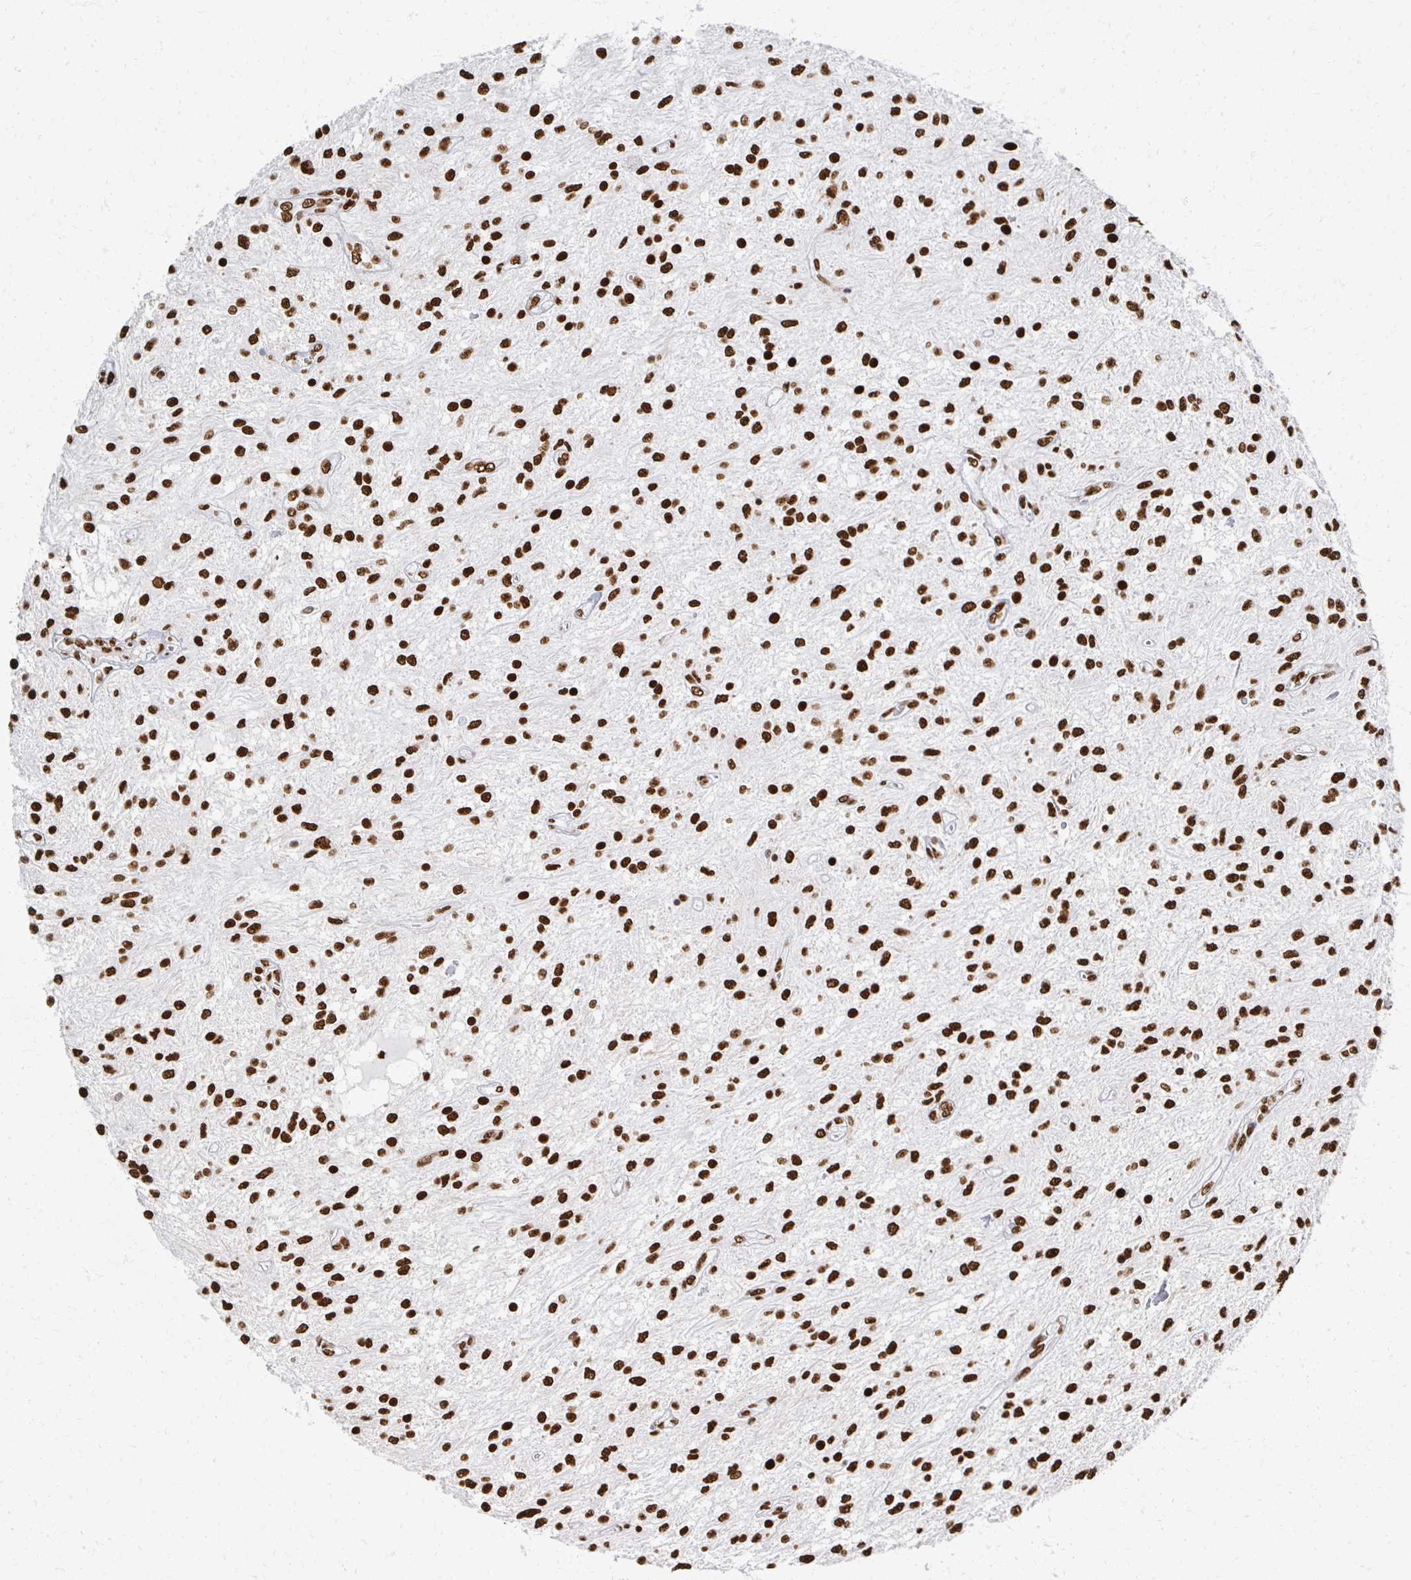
{"staining": {"intensity": "strong", "quantity": ">75%", "location": "nuclear"}, "tissue": "glioma", "cell_type": "Tumor cells", "image_type": "cancer", "snomed": [{"axis": "morphology", "description": "Glioma, malignant, Low grade"}, {"axis": "topography", "description": "Cerebellum"}], "caption": "Tumor cells exhibit high levels of strong nuclear staining in about >75% of cells in low-grade glioma (malignant). The staining was performed using DAB, with brown indicating positive protein expression. Nuclei are stained blue with hematoxylin.", "gene": "RBBP7", "patient": {"sex": "female", "age": 14}}